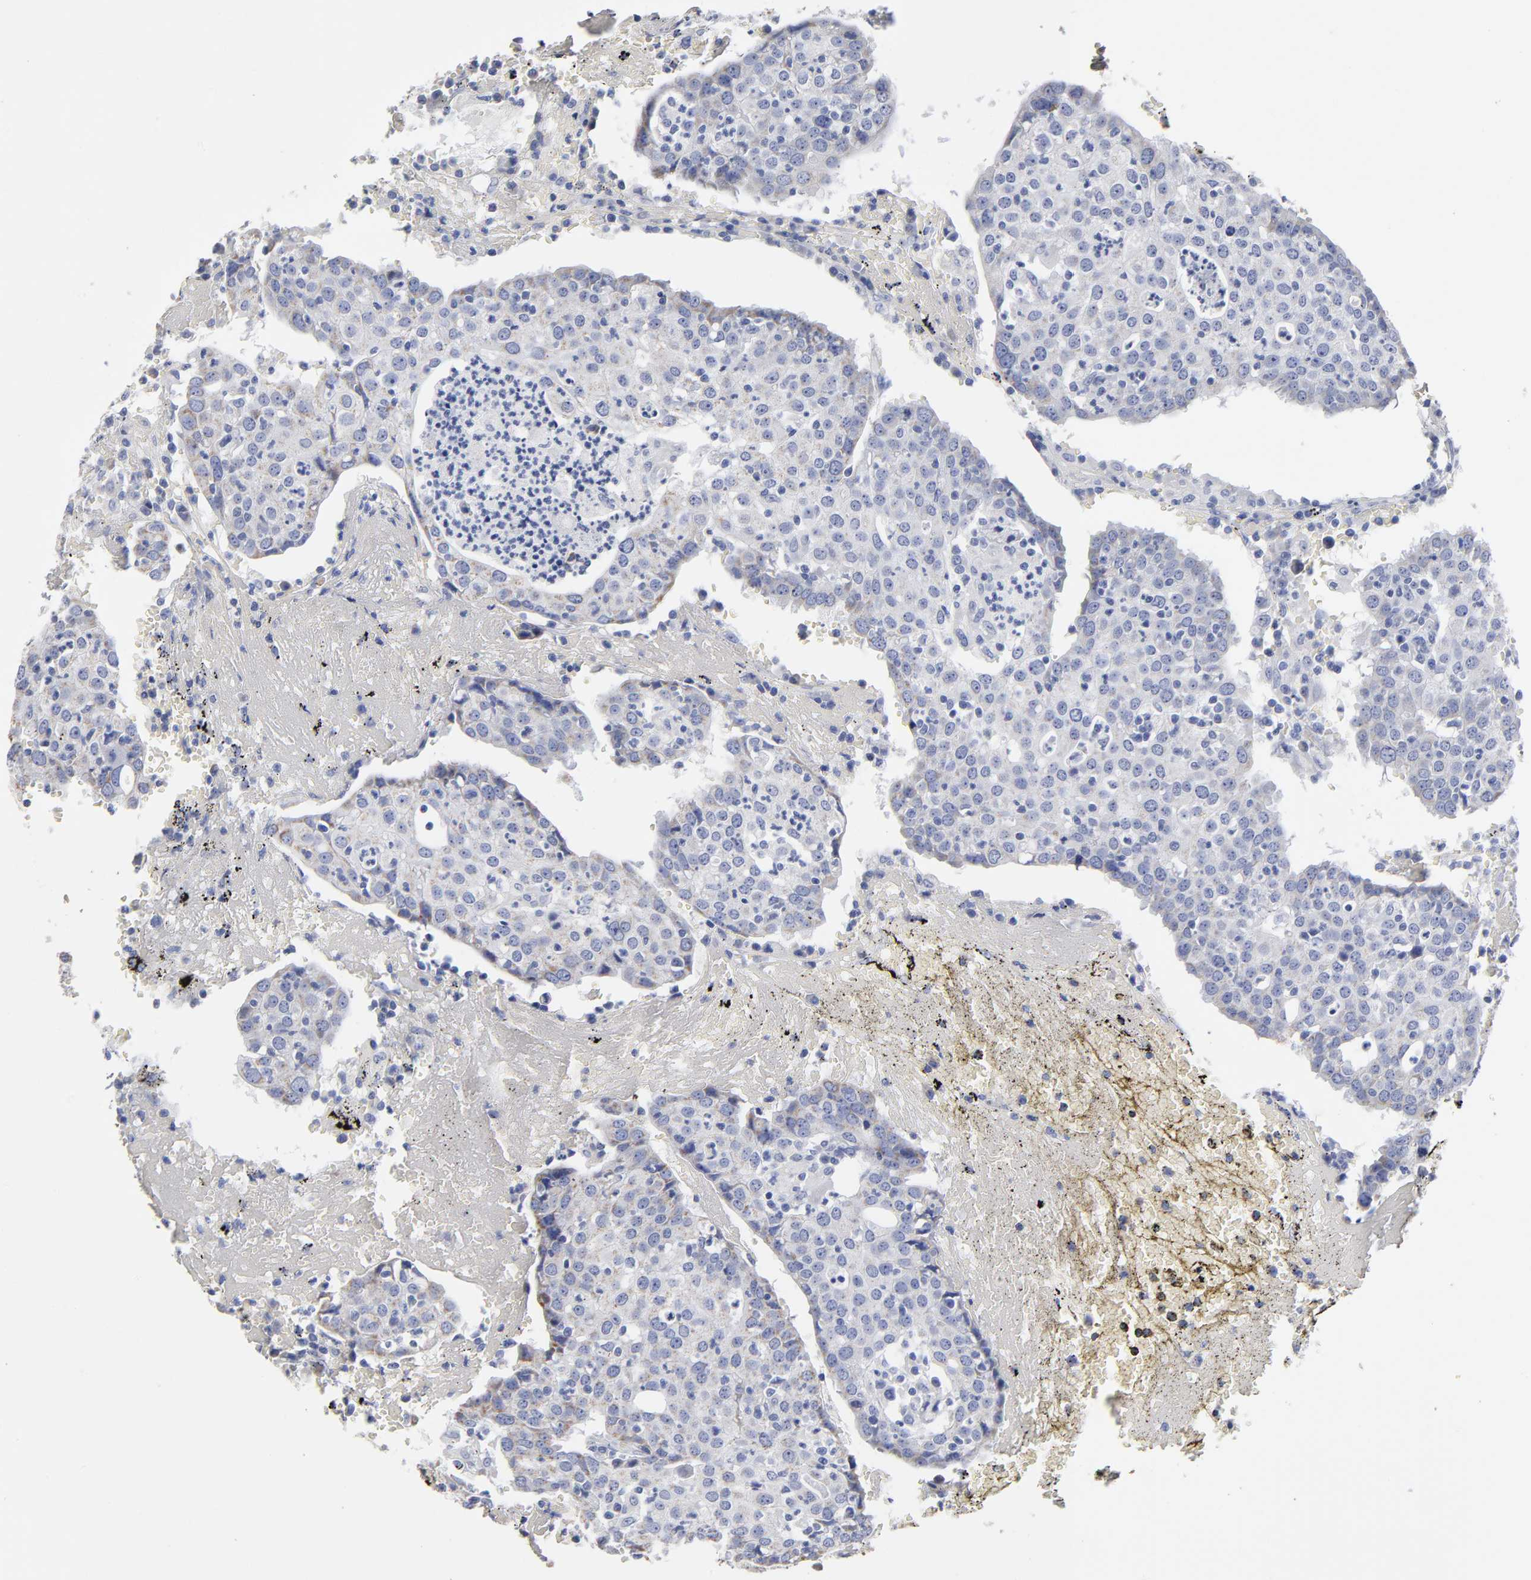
{"staining": {"intensity": "weak", "quantity": "<25%", "location": "cytoplasmic/membranous"}, "tissue": "head and neck cancer", "cell_type": "Tumor cells", "image_type": "cancer", "snomed": [{"axis": "morphology", "description": "Adenocarcinoma, NOS"}, {"axis": "topography", "description": "Salivary gland"}, {"axis": "topography", "description": "Head-Neck"}], "caption": "High magnification brightfield microscopy of head and neck adenocarcinoma stained with DAB (3,3'-diaminobenzidine) (brown) and counterstained with hematoxylin (blue): tumor cells show no significant expression.", "gene": "PTP4A1", "patient": {"sex": "female", "age": 65}}